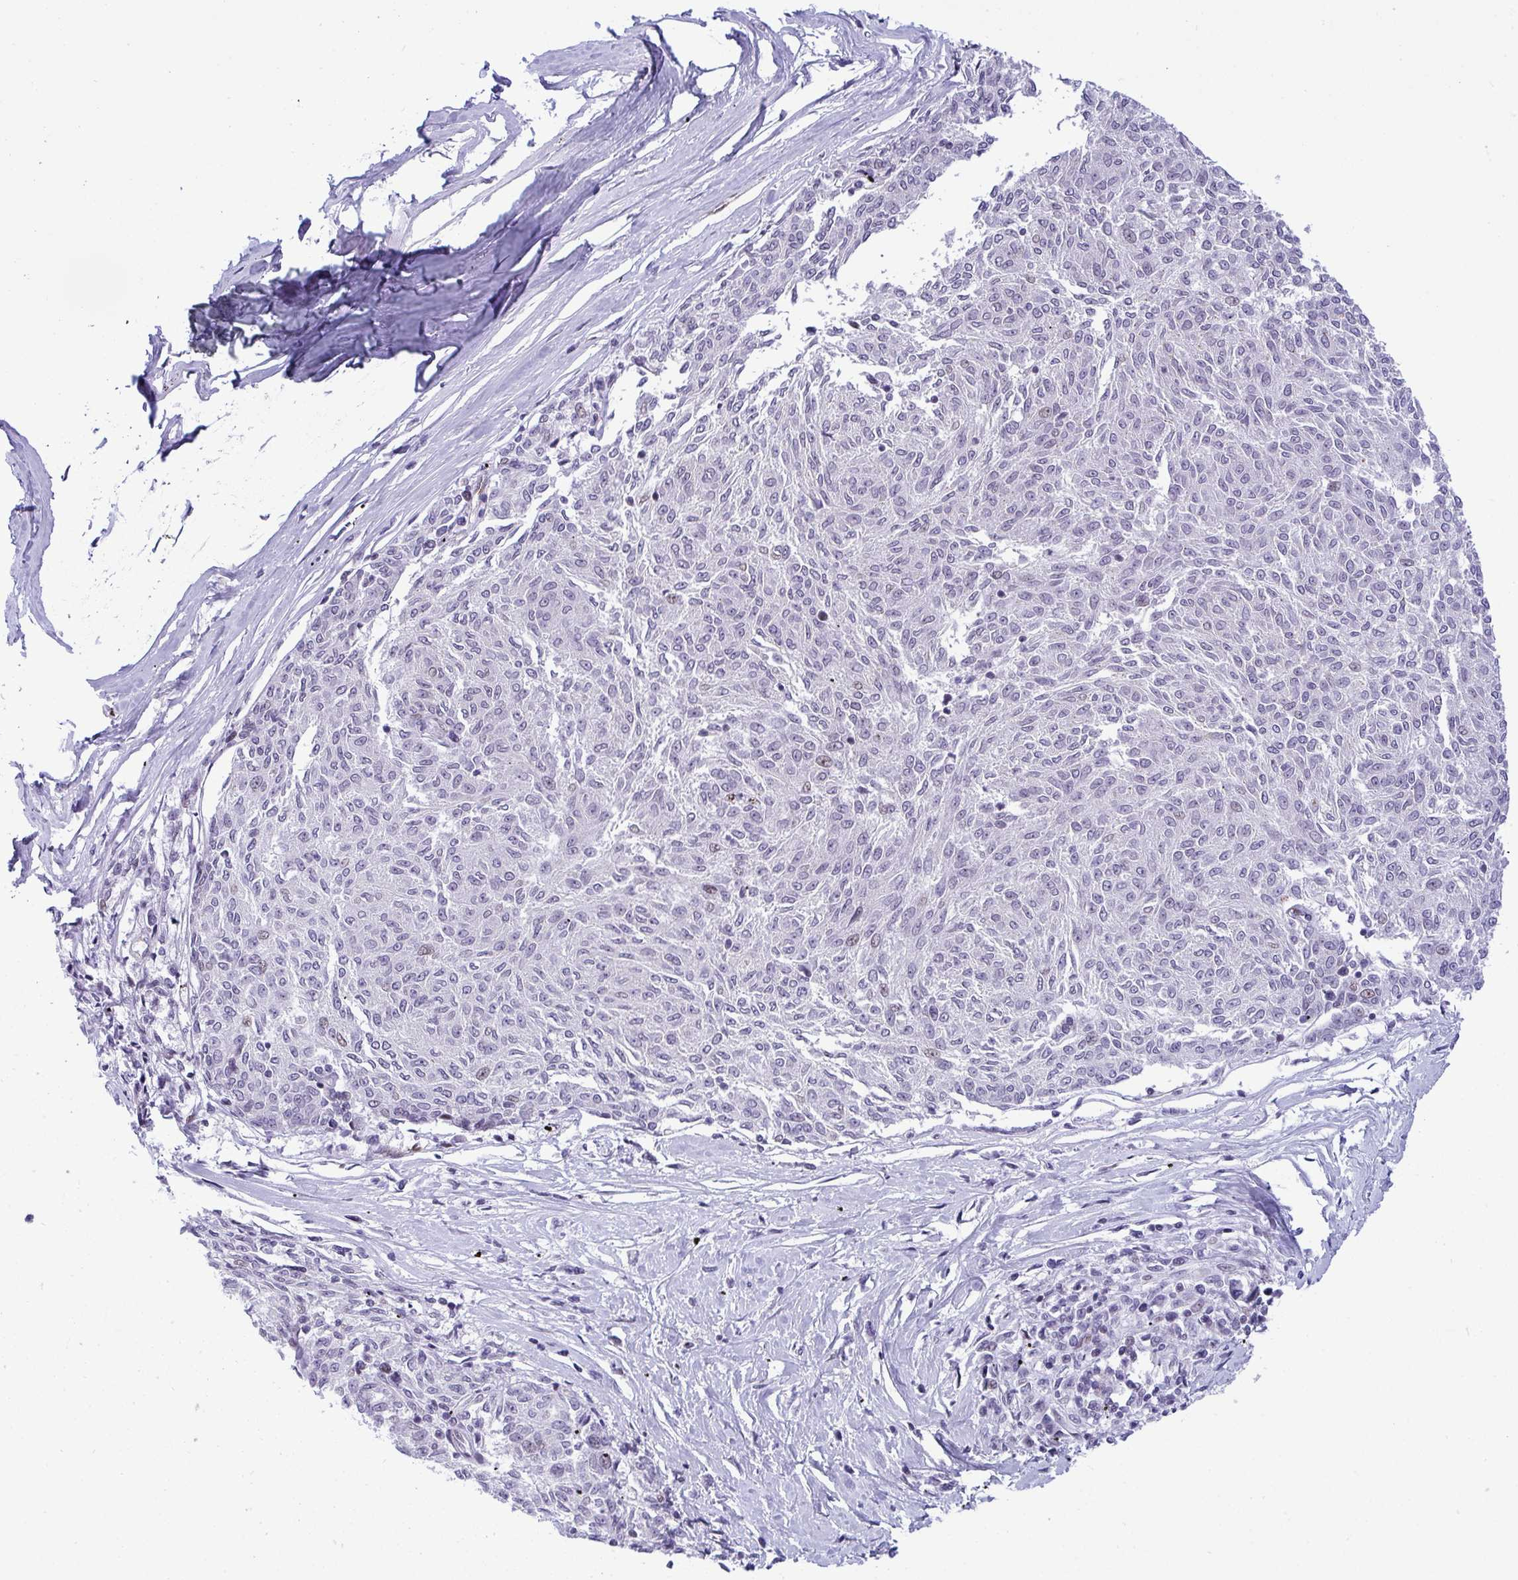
{"staining": {"intensity": "negative", "quantity": "none", "location": "none"}, "tissue": "melanoma", "cell_type": "Tumor cells", "image_type": "cancer", "snomed": [{"axis": "morphology", "description": "Malignant melanoma, NOS"}, {"axis": "topography", "description": "Skin"}], "caption": "A high-resolution micrograph shows immunohistochemistry staining of malignant melanoma, which displays no significant expression in tumor cells.", "gene": "ZFHX3", "patient": {"sex": "female", "age": 72}}